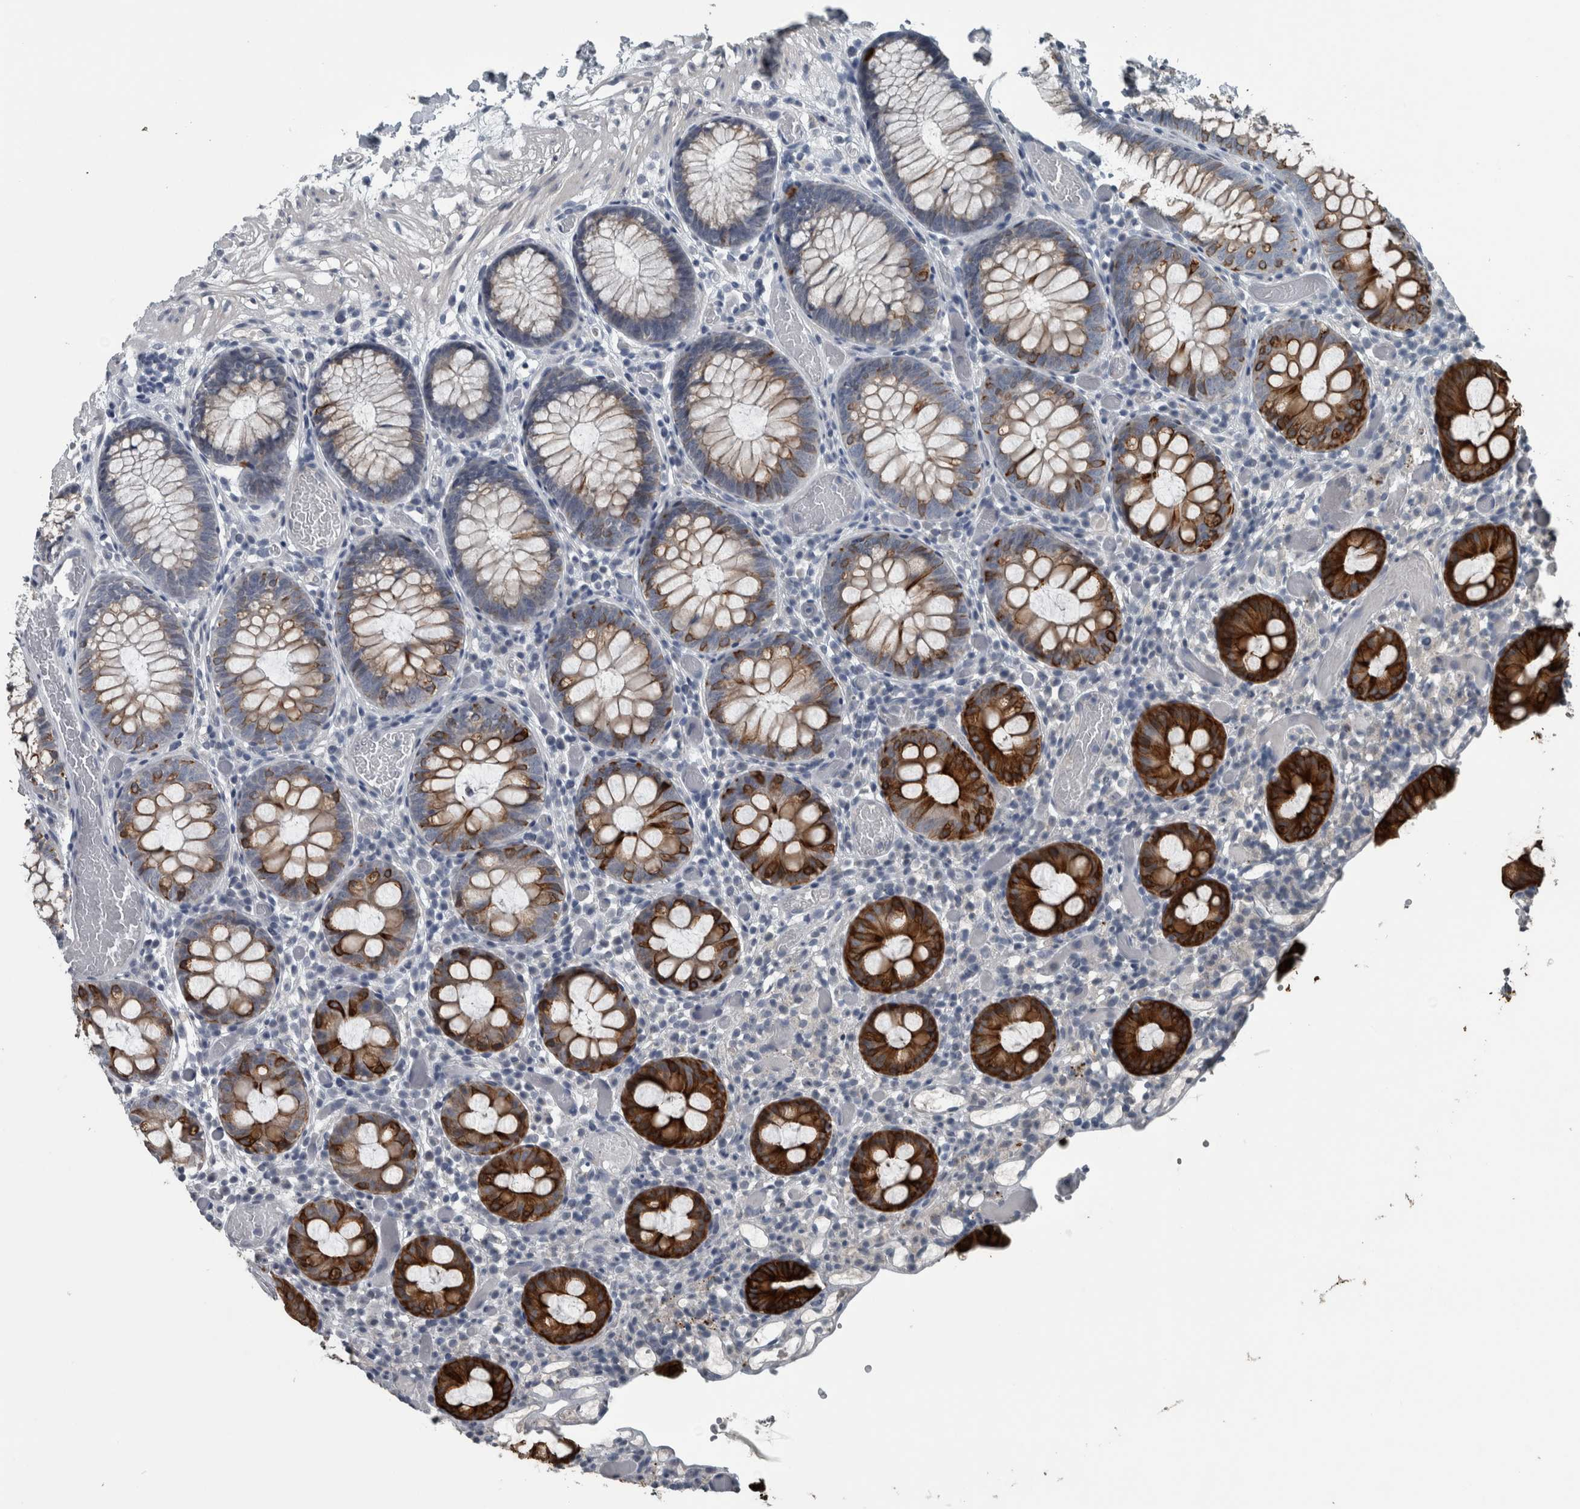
{"staining": {"intensity": "weak", "quantity": "25%-75%", "location": "cytoplasmic/membranous"}, "tissue": "colon", "cell_type": "Endothelial cells", "image_type": "normal", "snomed": [{"axis": "morphology", "description": "Normal tissue, NOS"}, {"axis": "topography", "description": "Colon"}], "caption": "Immunohistochemical staining of normal colon shows low levels of weak cytoplasmic/membranous positivity in approximately 25%-75% of endothelial cells.", "gene": "KRT20", "patient": {"sex": "male", "age": 14}}